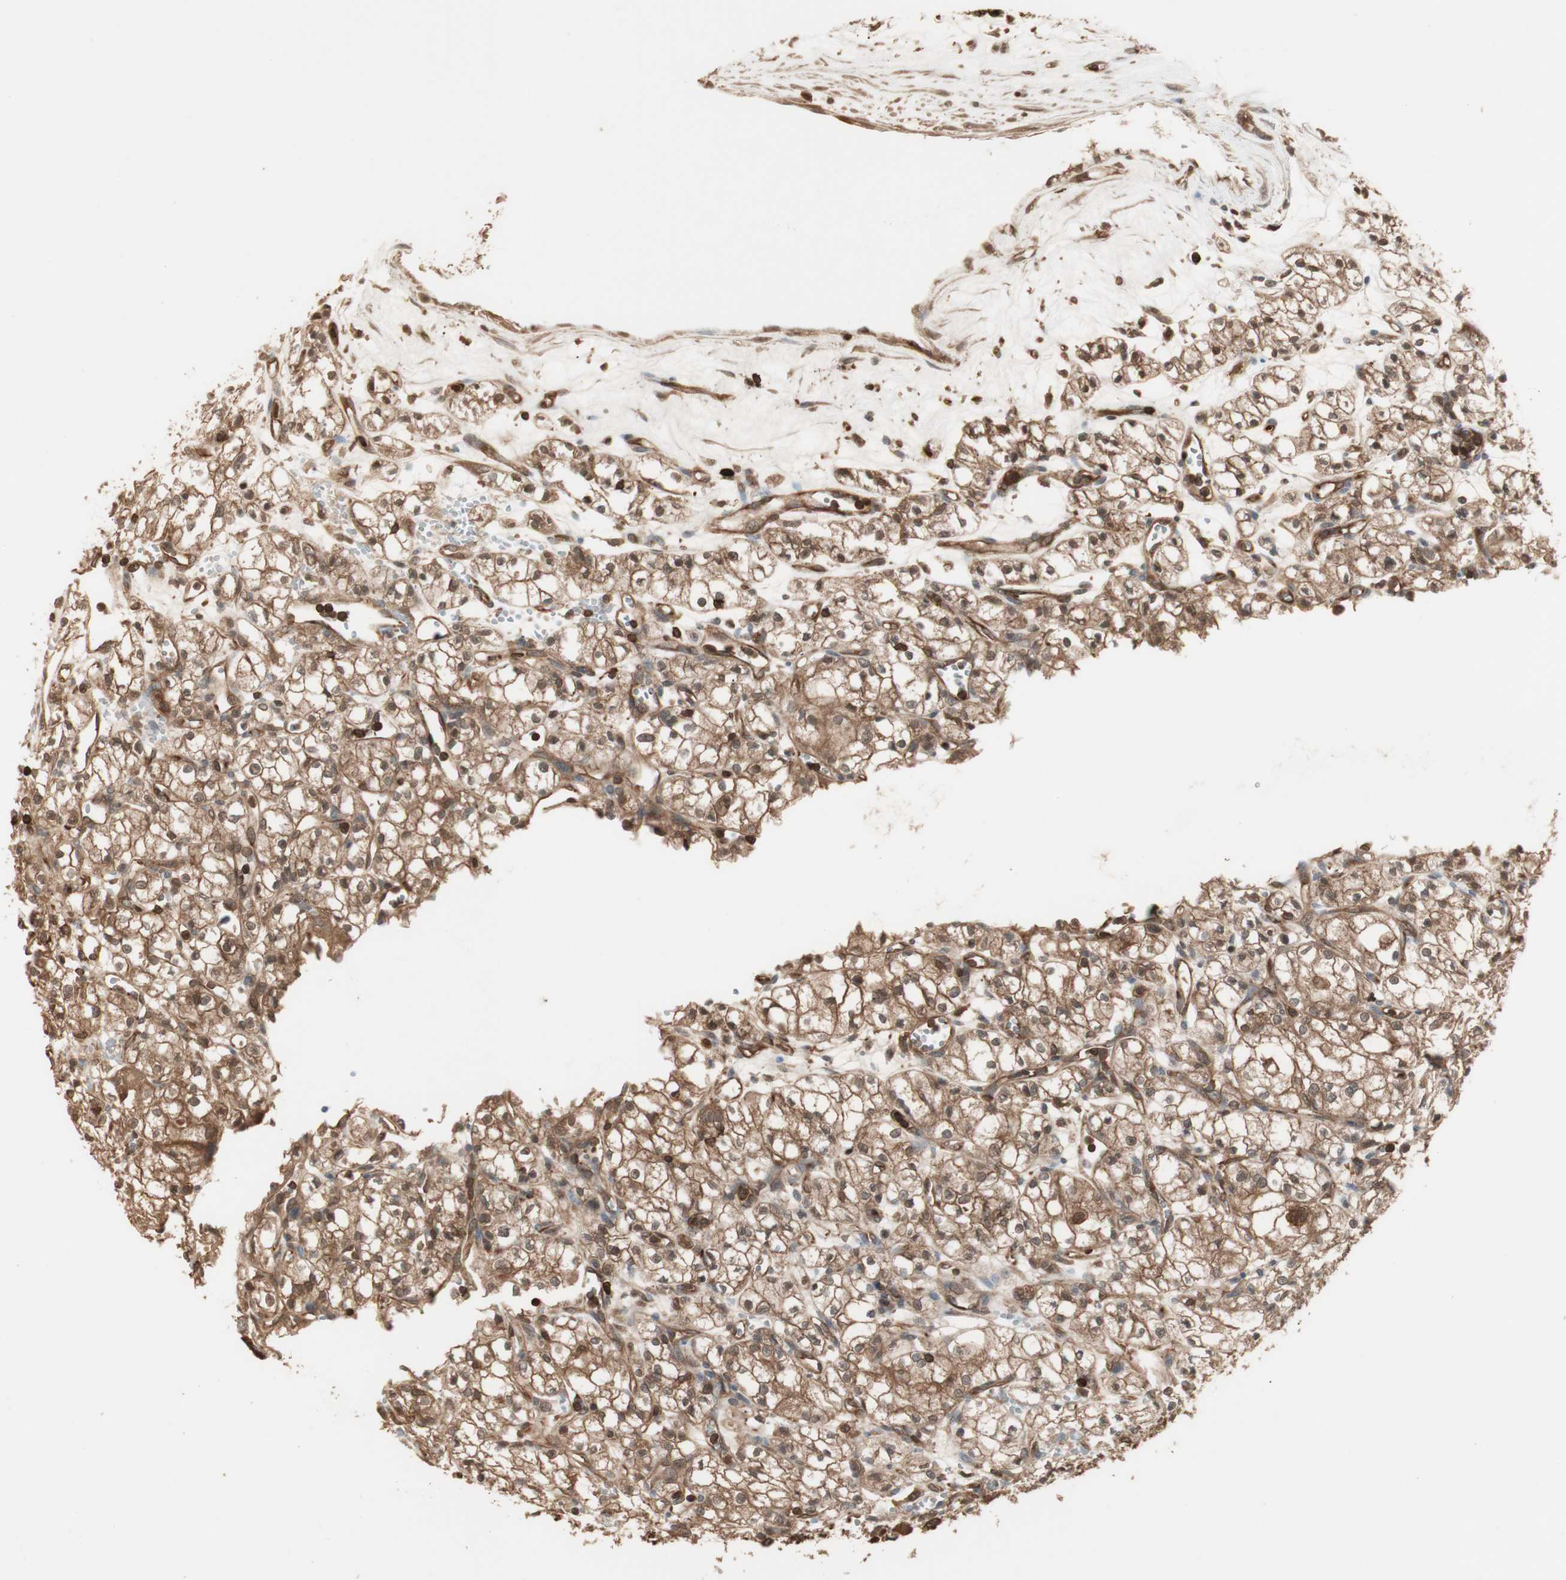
{"staining": {"intensity": "moderate", "quantity": ">75%", "location": "cytoplasmic/membranous,nuclear"}, "tissue": "renal cancer", "cell_type": "Tumor cells", "image_type": "cancer", "snomed": [{"axis": "morphology", "description": "Normal tissue, NOS"}, {"axis": "morphology", "description": "Adenocarcinoma, NOS"}, {"axis": "topography", "description": "Kidney"}], "caption": "Immunohistochemical staining of human renal adenocarcinoma reveals medium levels of moderate cytoplasmic/membranous and nuclear positivity in about >75% of tumor cells. (IHC, brightfield microscopy, high magnification).", "gene": "YWHAB", "patient": {"sex": "male", "age": 59}}